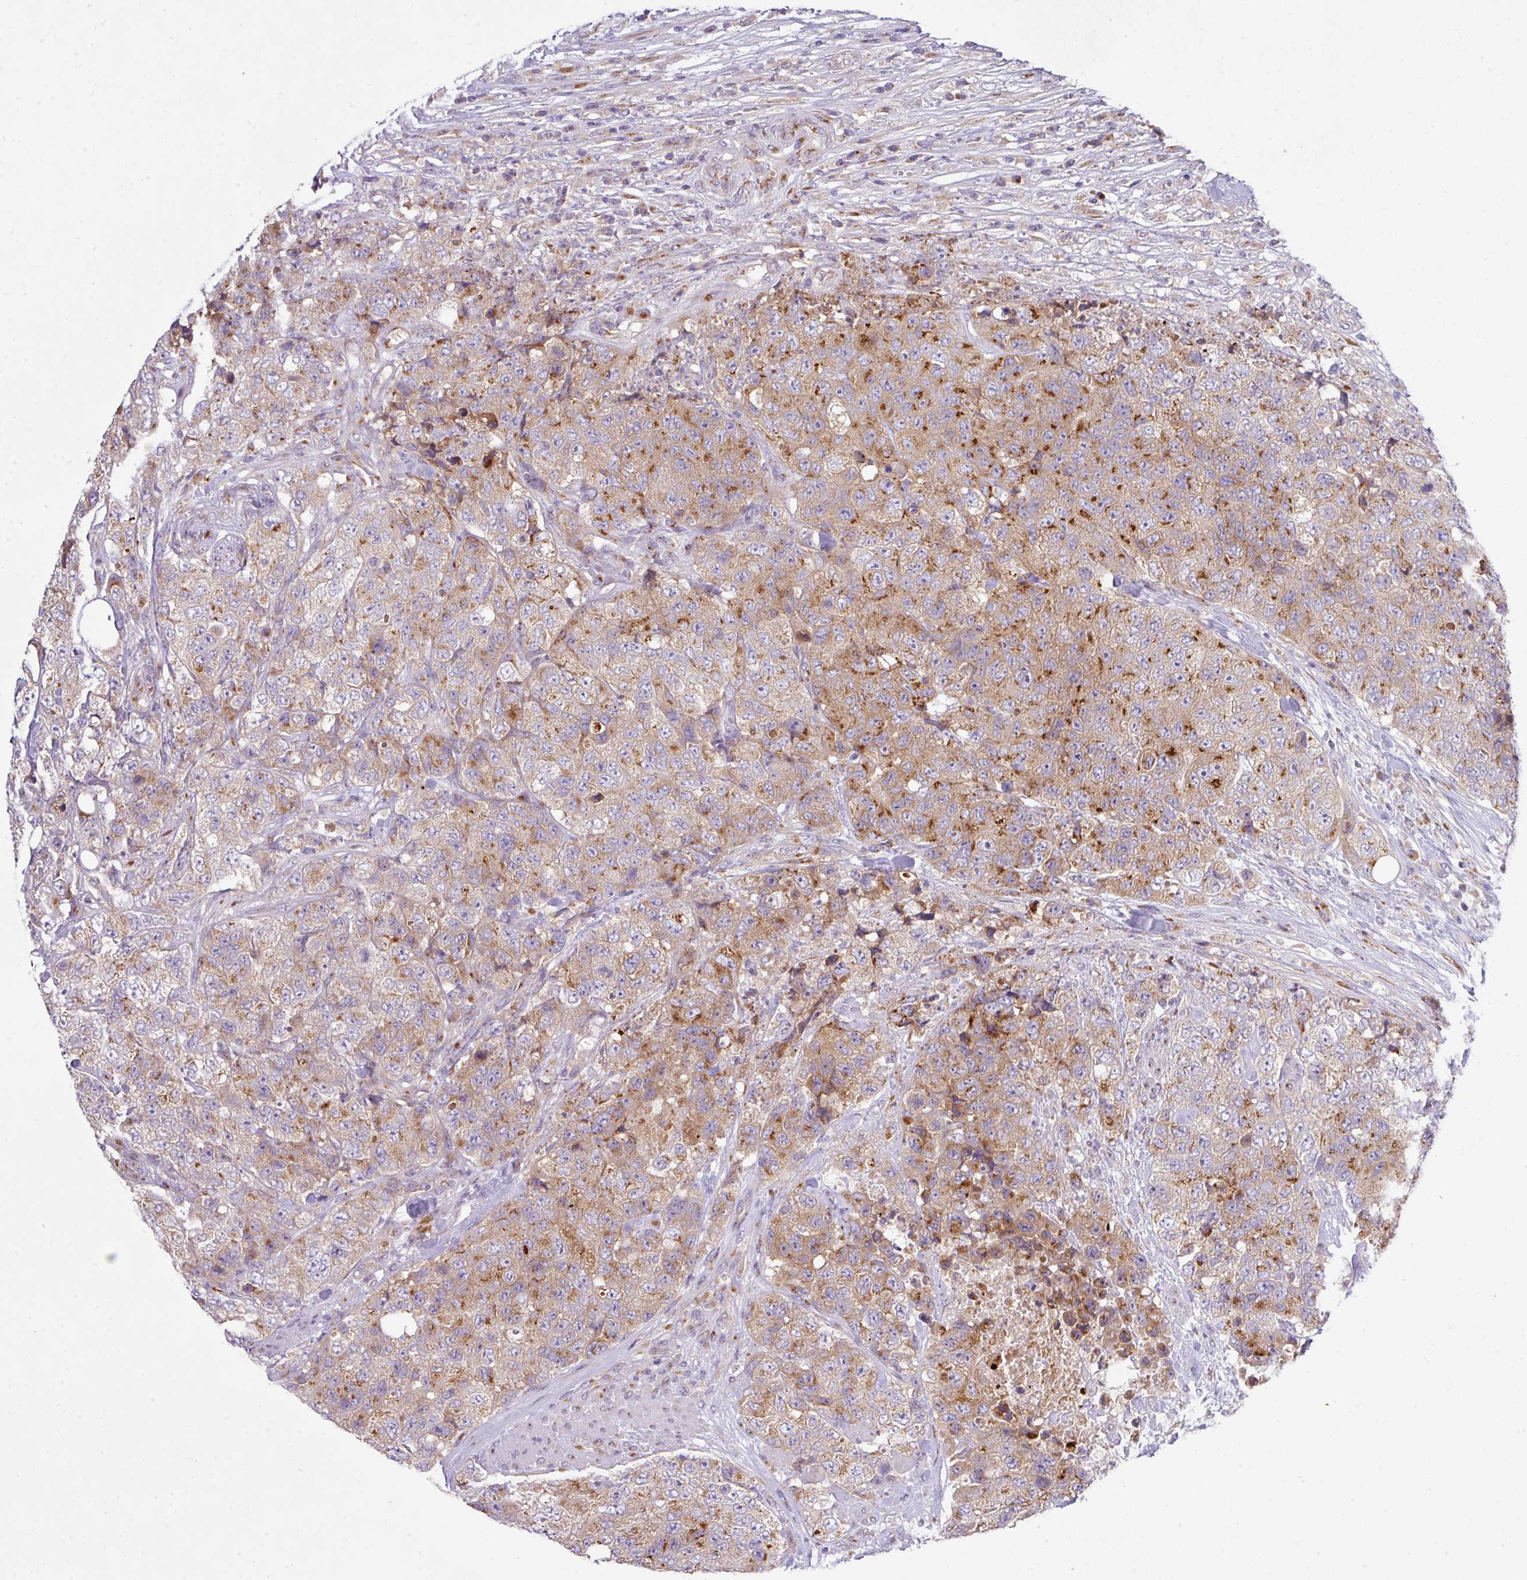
{"staining": {"intensity": "moderate", "quantity": "25%-75%", "location": "cytoplasmic/membranous"}, "tissue": "urothelial cancer", "cell_type": "Tumor cells", "image_type": "cancer", "snomed": [{"axis": "morphology", "description": "Urothelial carcinoma, High grade"}, {"axis": "topography", "description": "Urinary bladder"}], "caption": "Moderate cytoplasmic/membranous expression for a protein is present in about 25%-75% of tumor cells of high-grade urothelial carcinoma using immunohistochemistry.", "gene": "VTI1A", "patient": {"sex": "female", "age": 78}}